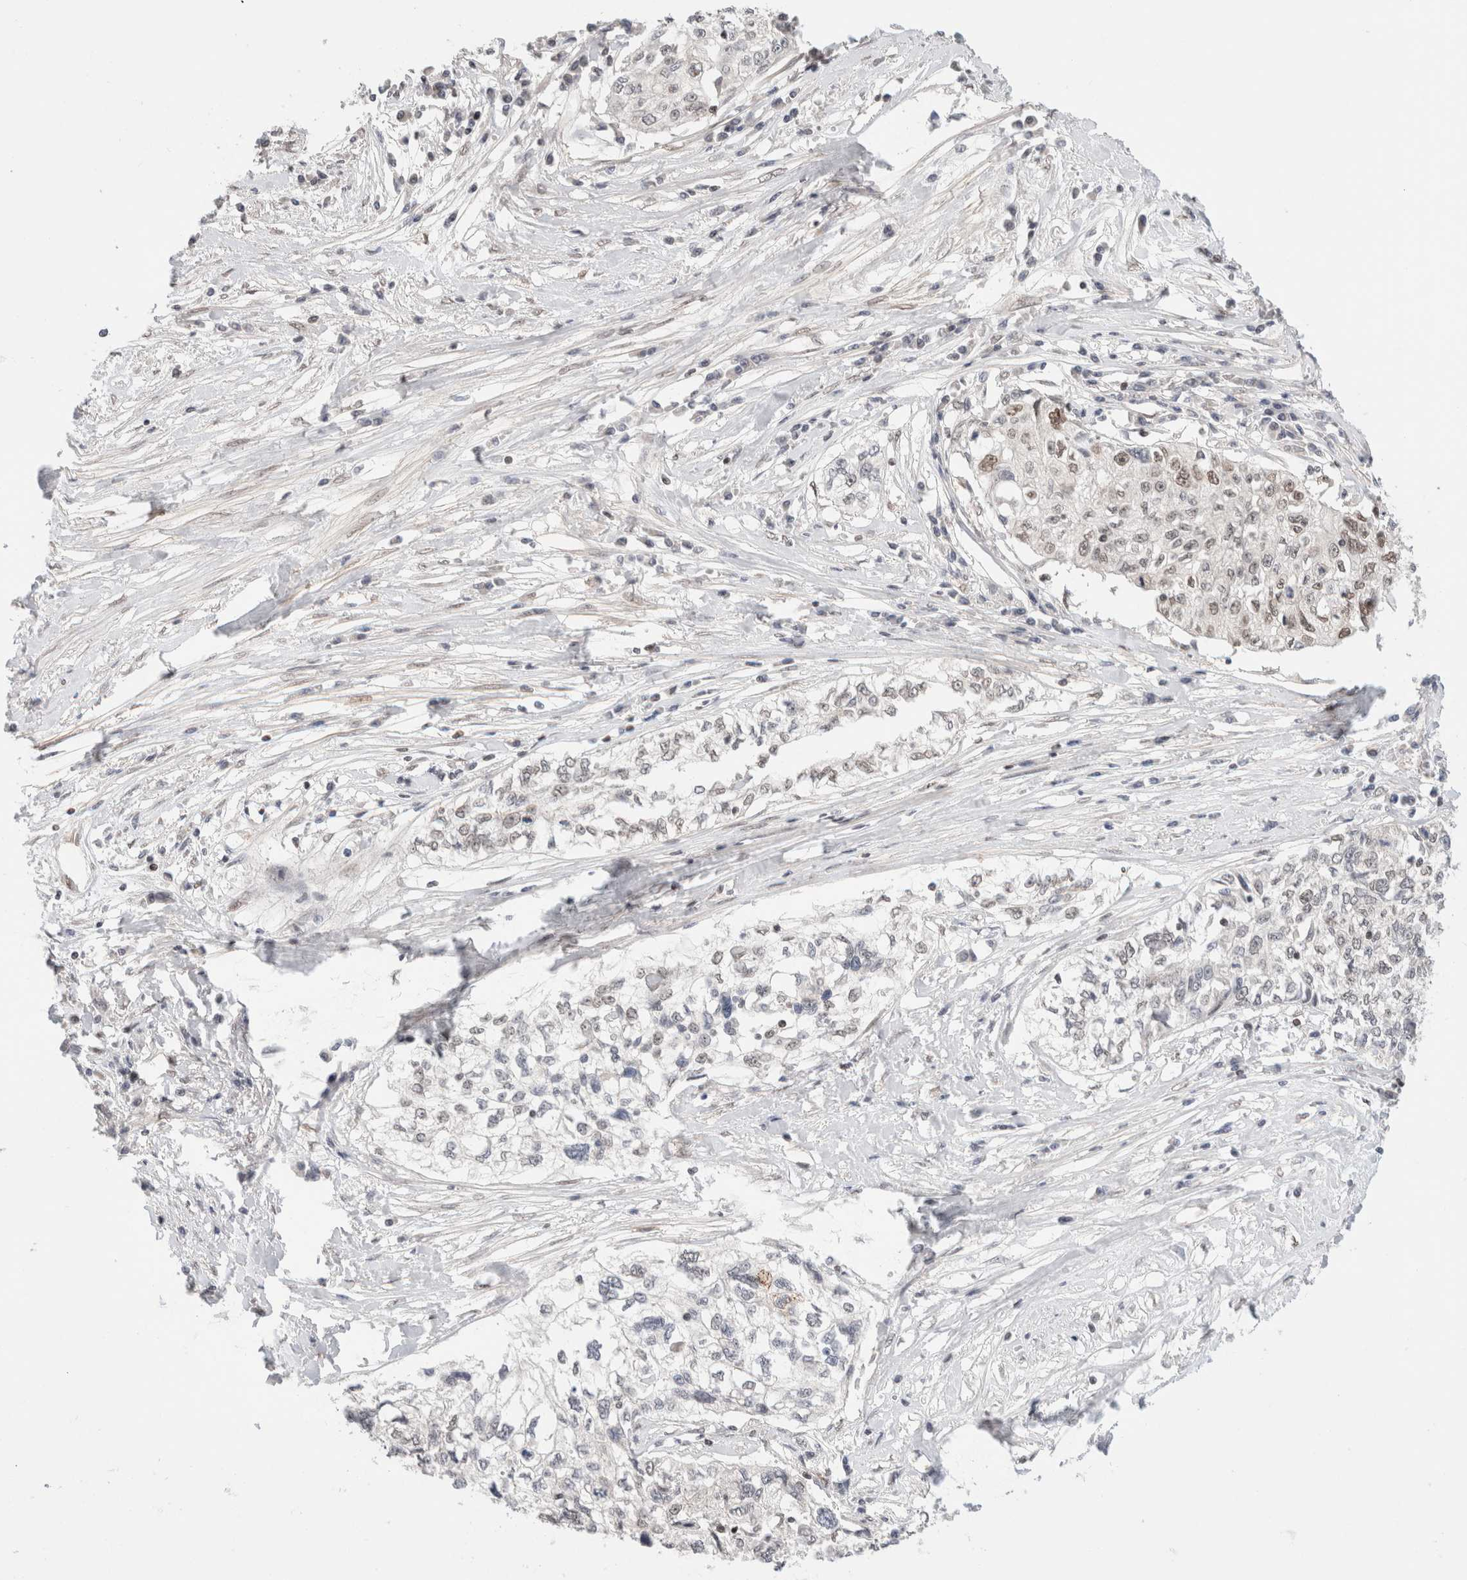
{"staining": {"intensity": "weak", "quantity": ">75%", "location": "nuclear"}, "tissue": "cervical cancer", "cell_type": "Tumor cells", "image_type": "cancer", "snomed": [{"axis": "morphology", "description": "Squamous cell carcinoma, NOS"}, {"axis": "topography", "description": "Cervix"}], "caption": "An image of cervical cancer stained for a protein displays weak nuclear brown staining in tumor cells.", "gene": "GATAD2A", "patient": {"sex": "female", "age": 57}}